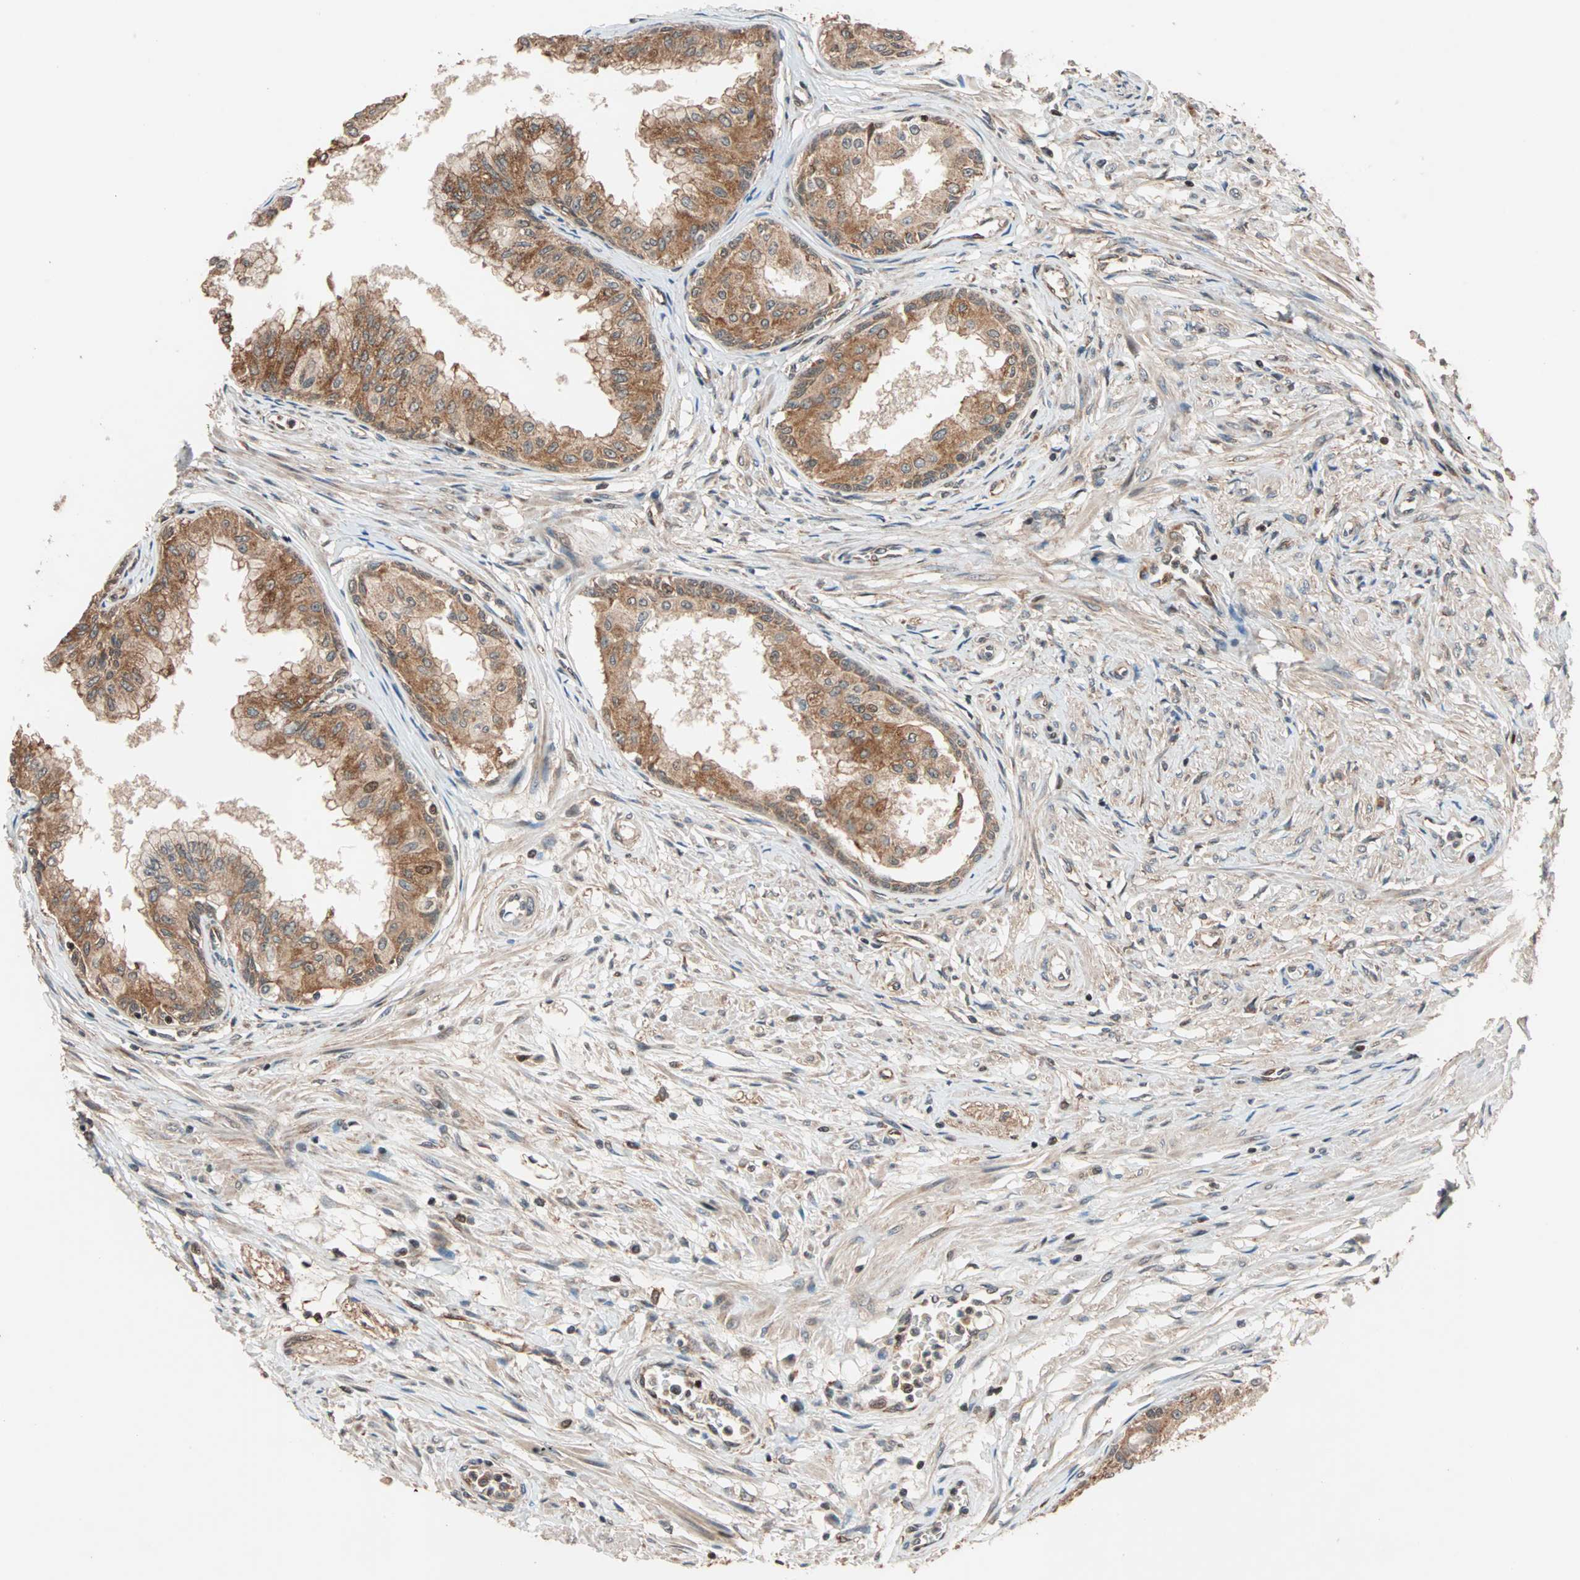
{"staining": {"intensity": "moderate", "quantity": ">75%", "location": "cytoplasmic/membranous"}, "tissue": "prostate", "cell_type": "Glandular cells", "image_type": "normal", "snomed": [{"axis": "morphology", "description": "Normal tissue, NOS"}, {"axis": "topography", "description": "Prostate"}, {"axis": "topography", "description": "Seminal veicle"}], "caption": "DAB immunohistochemical staining of normal prostate exhibits moderate cytoplasmic/membranous protein staining in approximately >75% of glandular cells. (DAB (3,3'-diaminobenzidine) = brown stain, brightfield microscopy at high magnification).", "gene": "HECW1", "patient": {"sex": "male", "age": 60}}